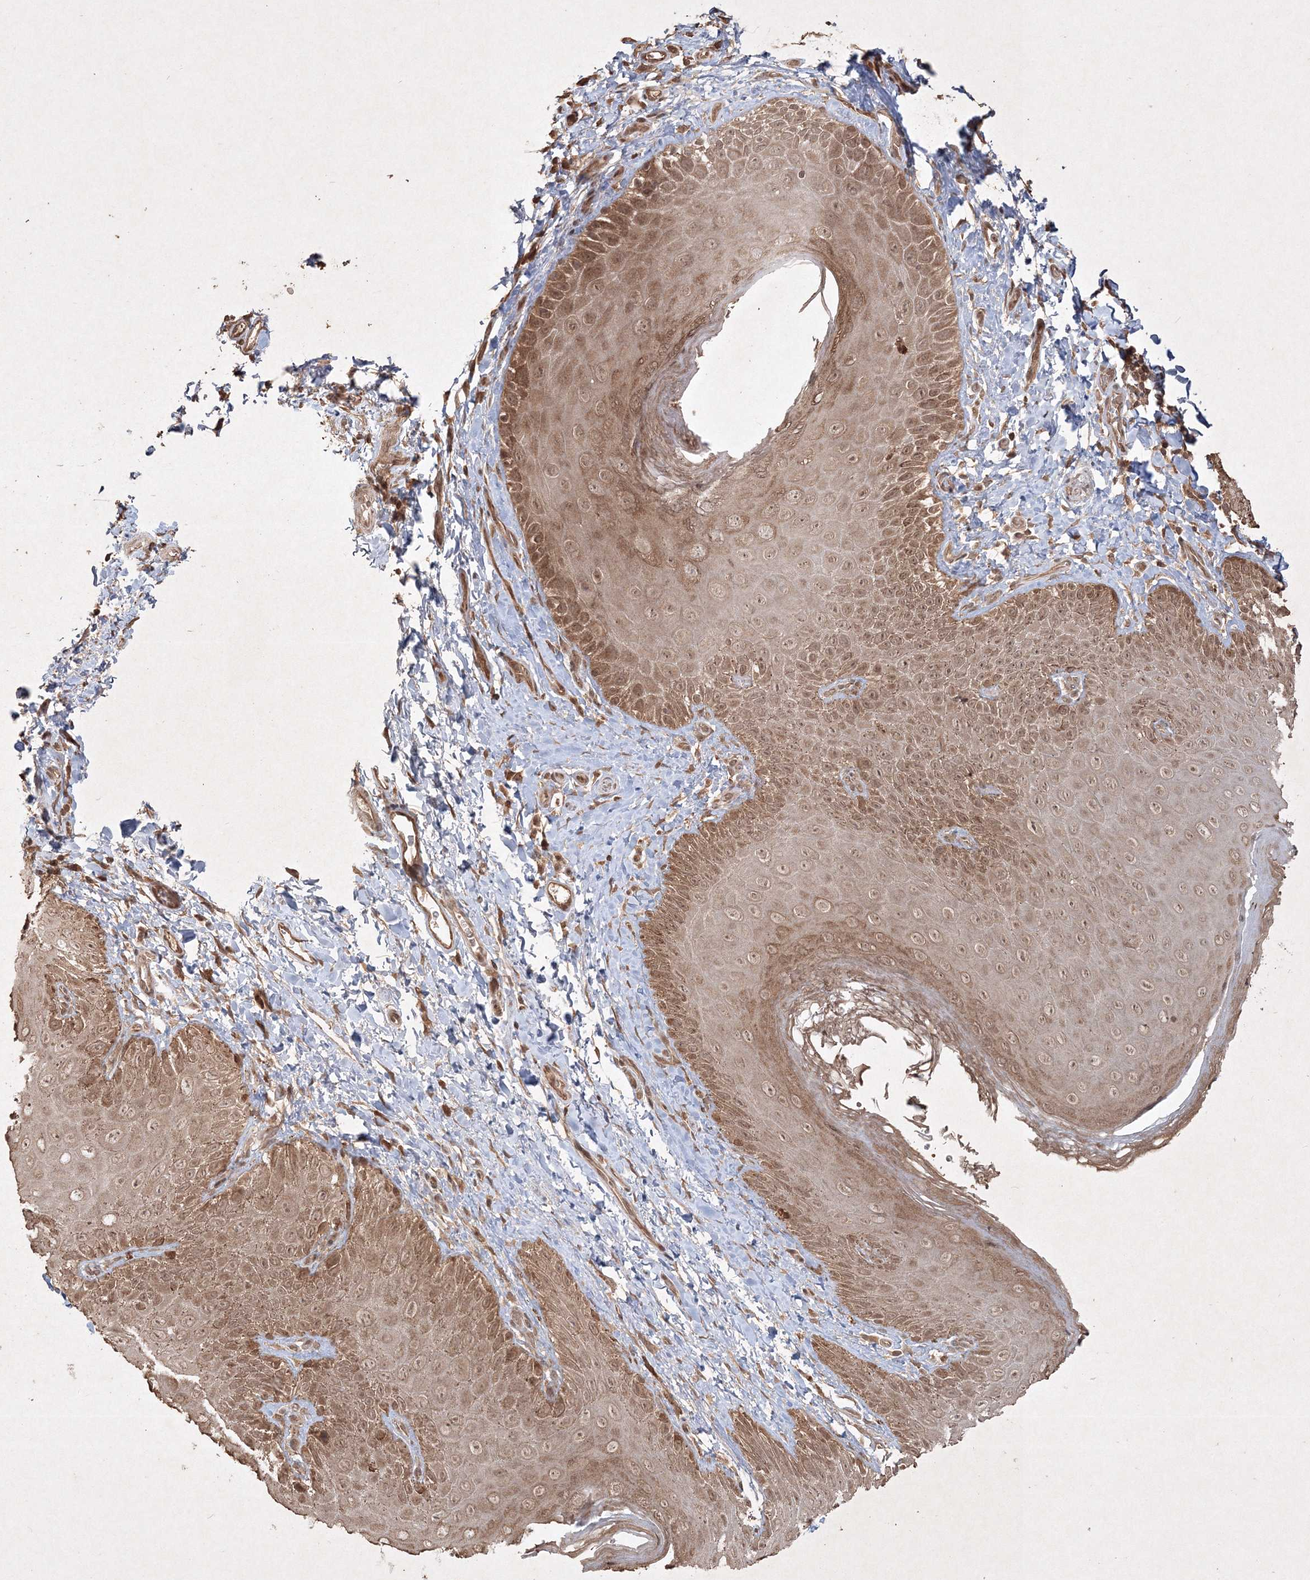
{"staining": {"intensity": "moderate", "quantity": ">75%", "location": "cytoplasmic/membranous,nuclear"}, "tissue": "skin", "cell_type": "Epidermal cells", "image_type": "normal", "snomed": [{"axis": "morphology", "description": "Normal tissue, NOS"}, {"axis": "topography", "description": "Anal"}], "caption": "About >75% of epidermal cells in normal human skin exhibit moderate cytoplasmic/membranous,nuclear protein expression as visualized by brown immunohistochemical staining.", "gene": "PELI3", "patient": {"sex": "male", "age": 44}}